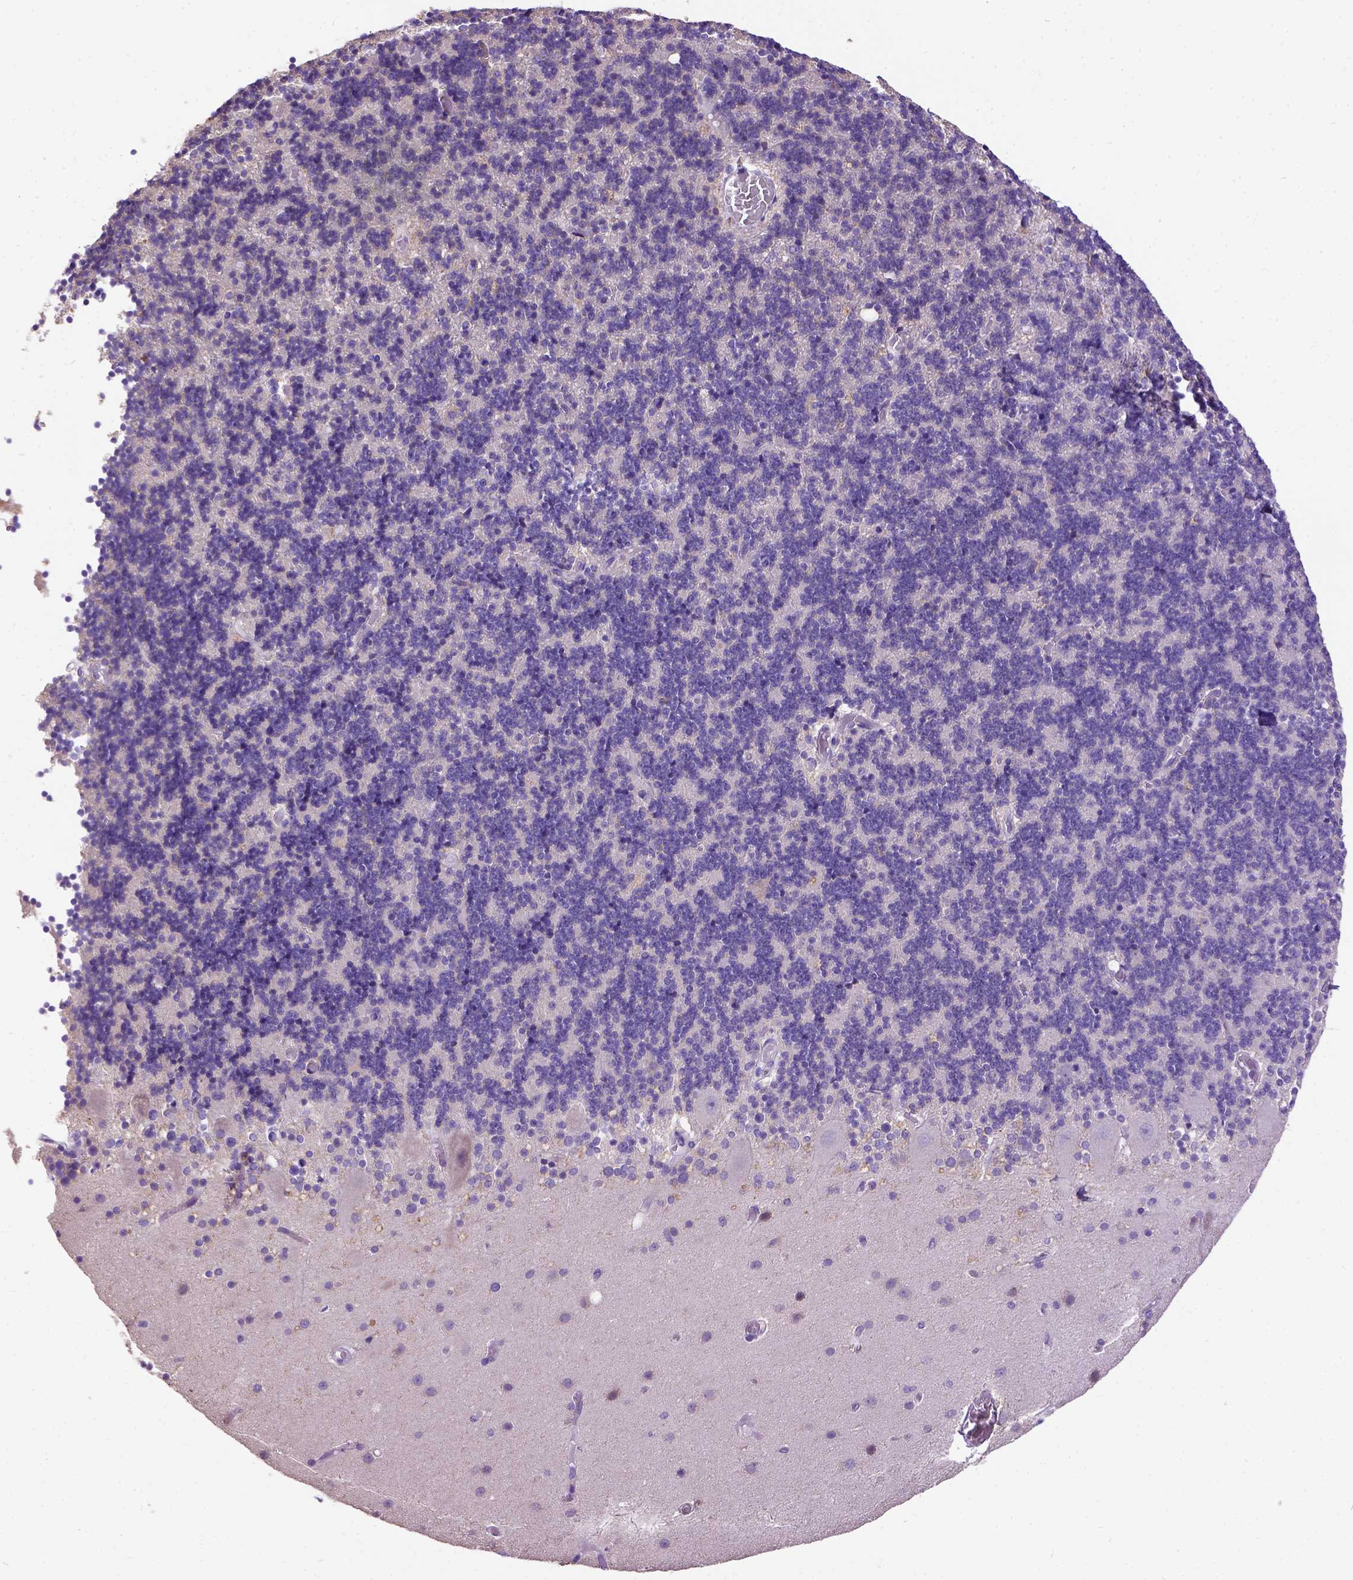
{"staining": {"intensity": "negative", "quantity": "none", "location": "none"}, "tissue": "cerebellum", "cell_type": "Cells in granular layer", "image_type": "normal", "snomed": [{"axis": "morphology", "description": "Normal tissue, NOS"}, {"axis": "topography", "description": "Cerebellum"}], "caption": "Immunohistochemistry (IHC) micrograph of normal human cerebellum stained for a protein (brown), which displays no expression in cells in granular layer. Nuclei are stained in blue.", "gene": "CFAP54", "patient": {"sex": "male", "age": 70}}